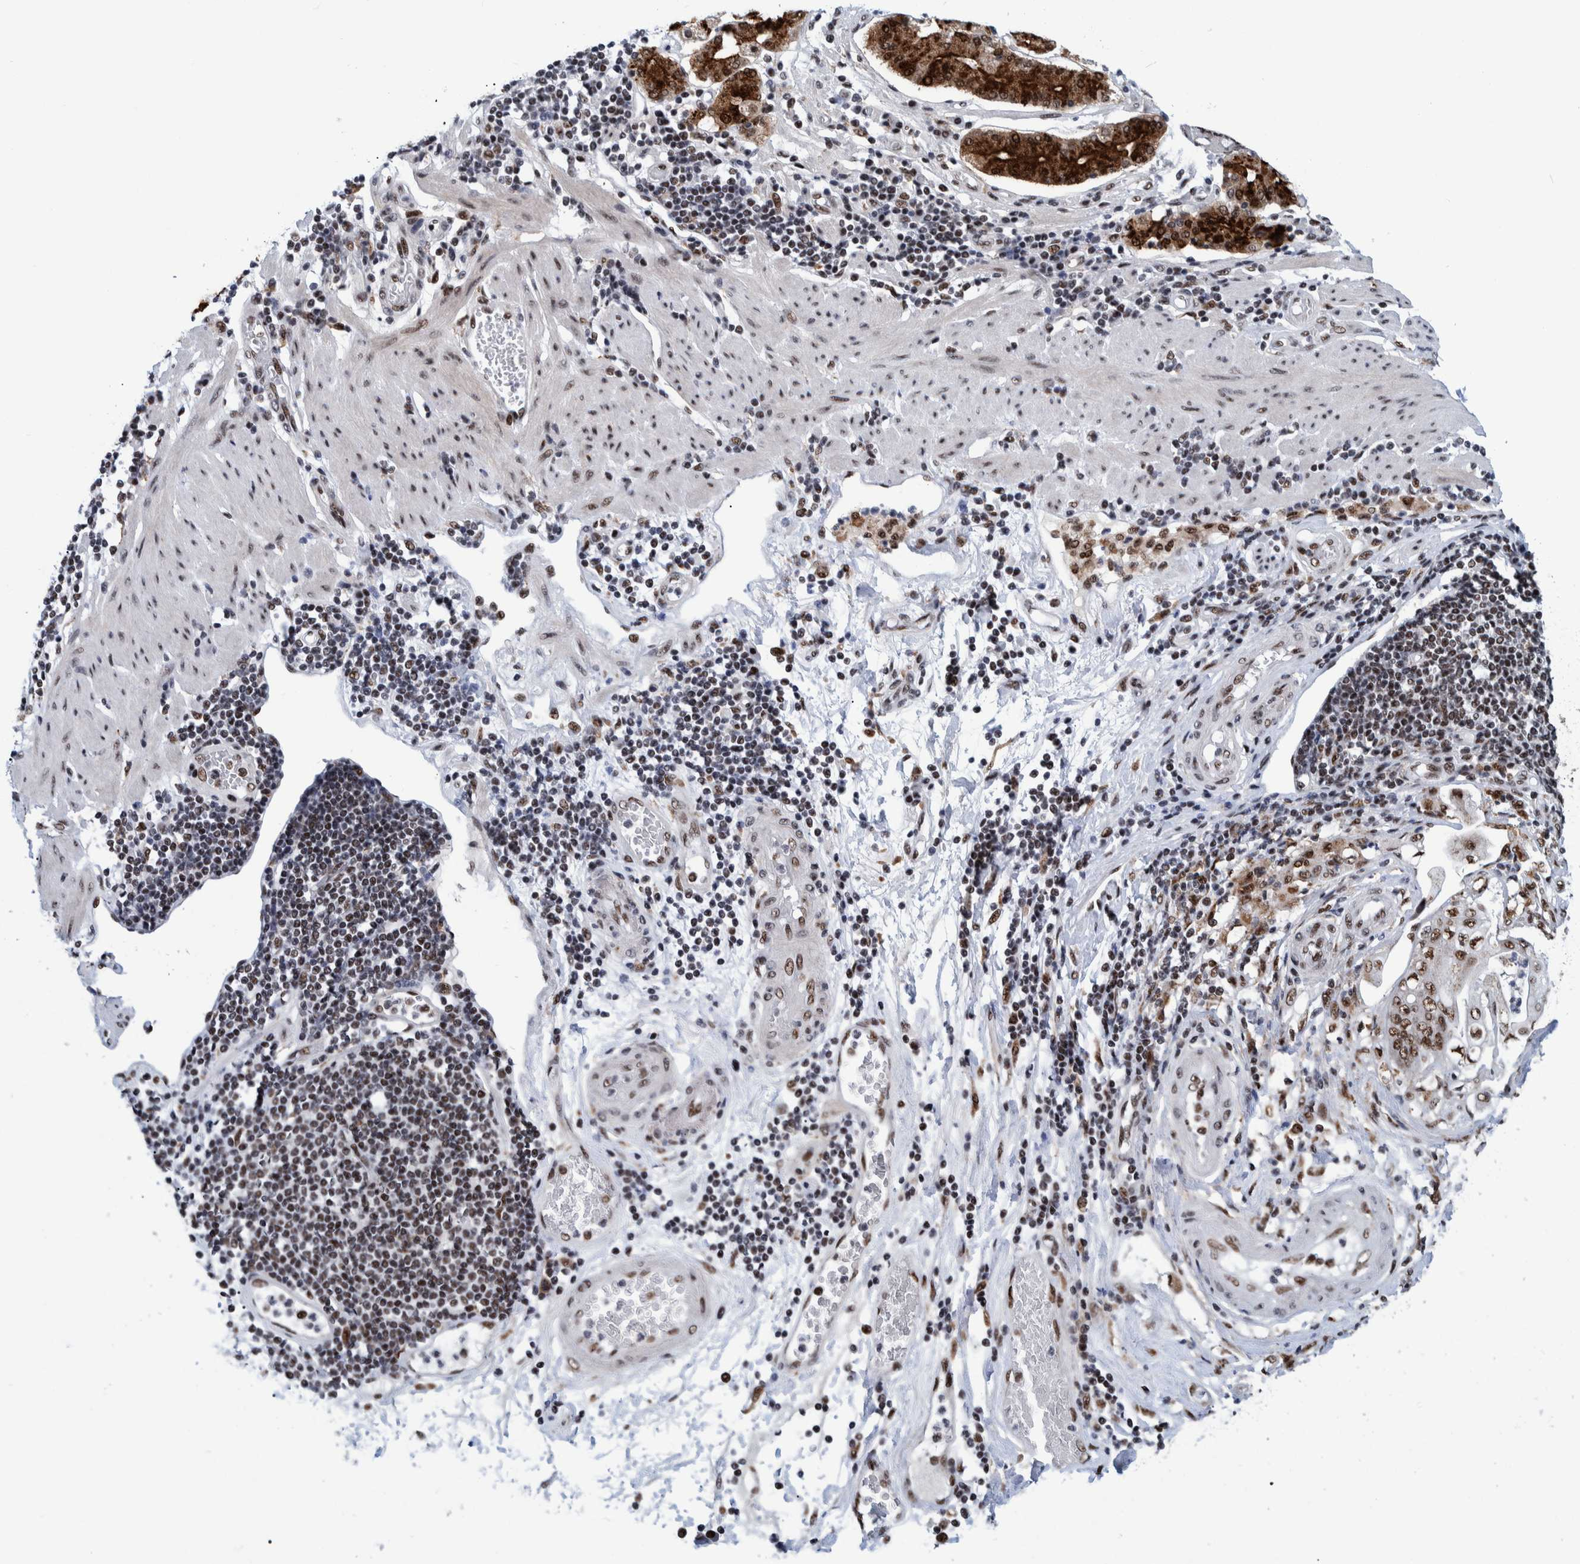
{"staining": {"intensity": "moderate", "quantity": ">75%", "location": "nuclear"}, "tissue": "stomach cancer", "cell_type": "Tumor cells", "image_type": "cancer", "snomed": [{"axis": "morphology", "description": "Adenocarcinoma, NOS"}, {"axis": "topography", "description": "Stomach"}], "caption": "Protein staining reveals moderate nuclear positivity in approximately >75% of tumor cells in stomach cancer.", "gene": "EFTUD2", "patient": {"sex": "female", "age": 73}}